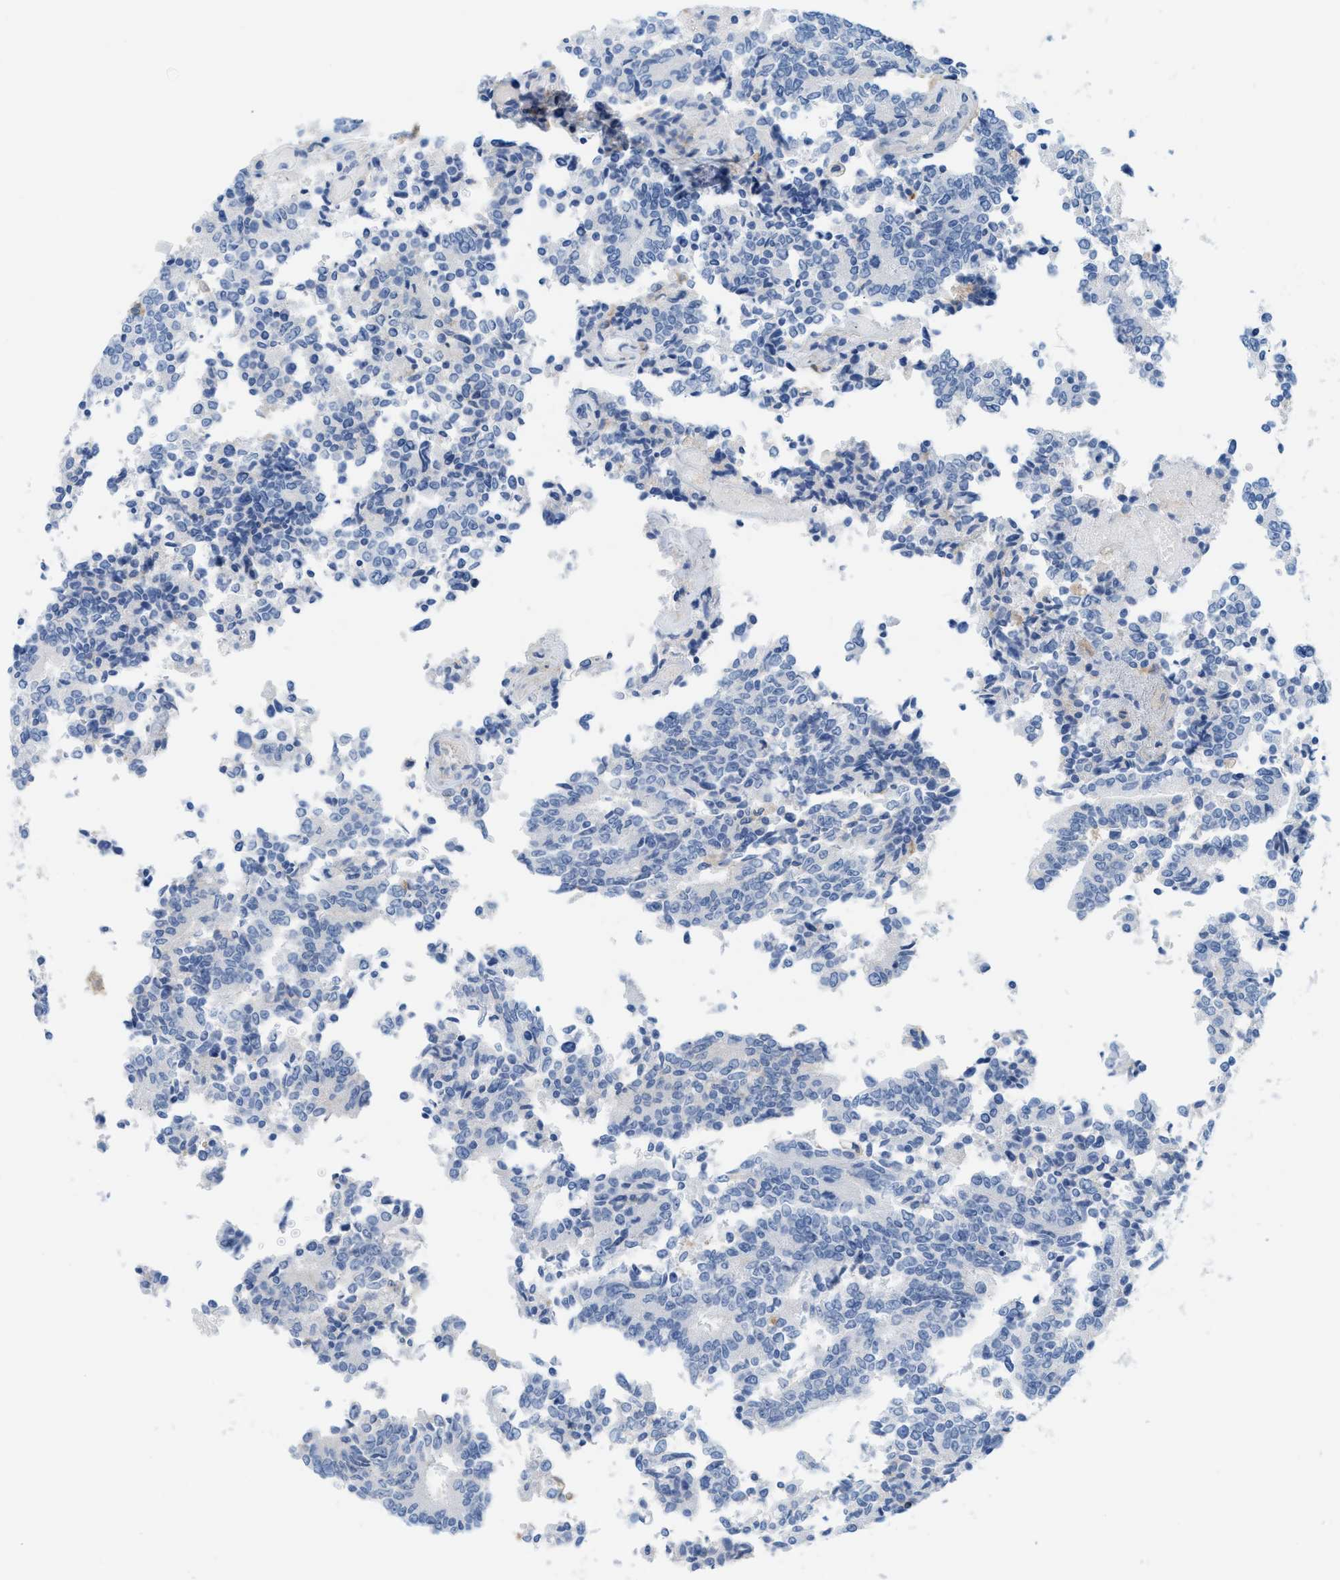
{"staining": {"intensity": "negative", "quantity": "none", "location": "none"}, "tissue": "prostate cancer", "cell_type": "Tumor cells", "image_type": "cancer", "snomed": [{"axis": "morphology", "description": "Normal tissue, NOS"}, {"axis": "morphology", "description": "Adenocarcinoma, High grade"}, {"axis": "topography", "description": "Prostate"}, {"axis": "topography", "description": "Seminal veicle"}], "caption": "This is an IHC micrograph of human prostate cancer (adenocarcinoma (high-grade)). There is no expression in tumor cells.", "gene": "SLC3A2", "patient": {"sex": "male", "age": 55}}